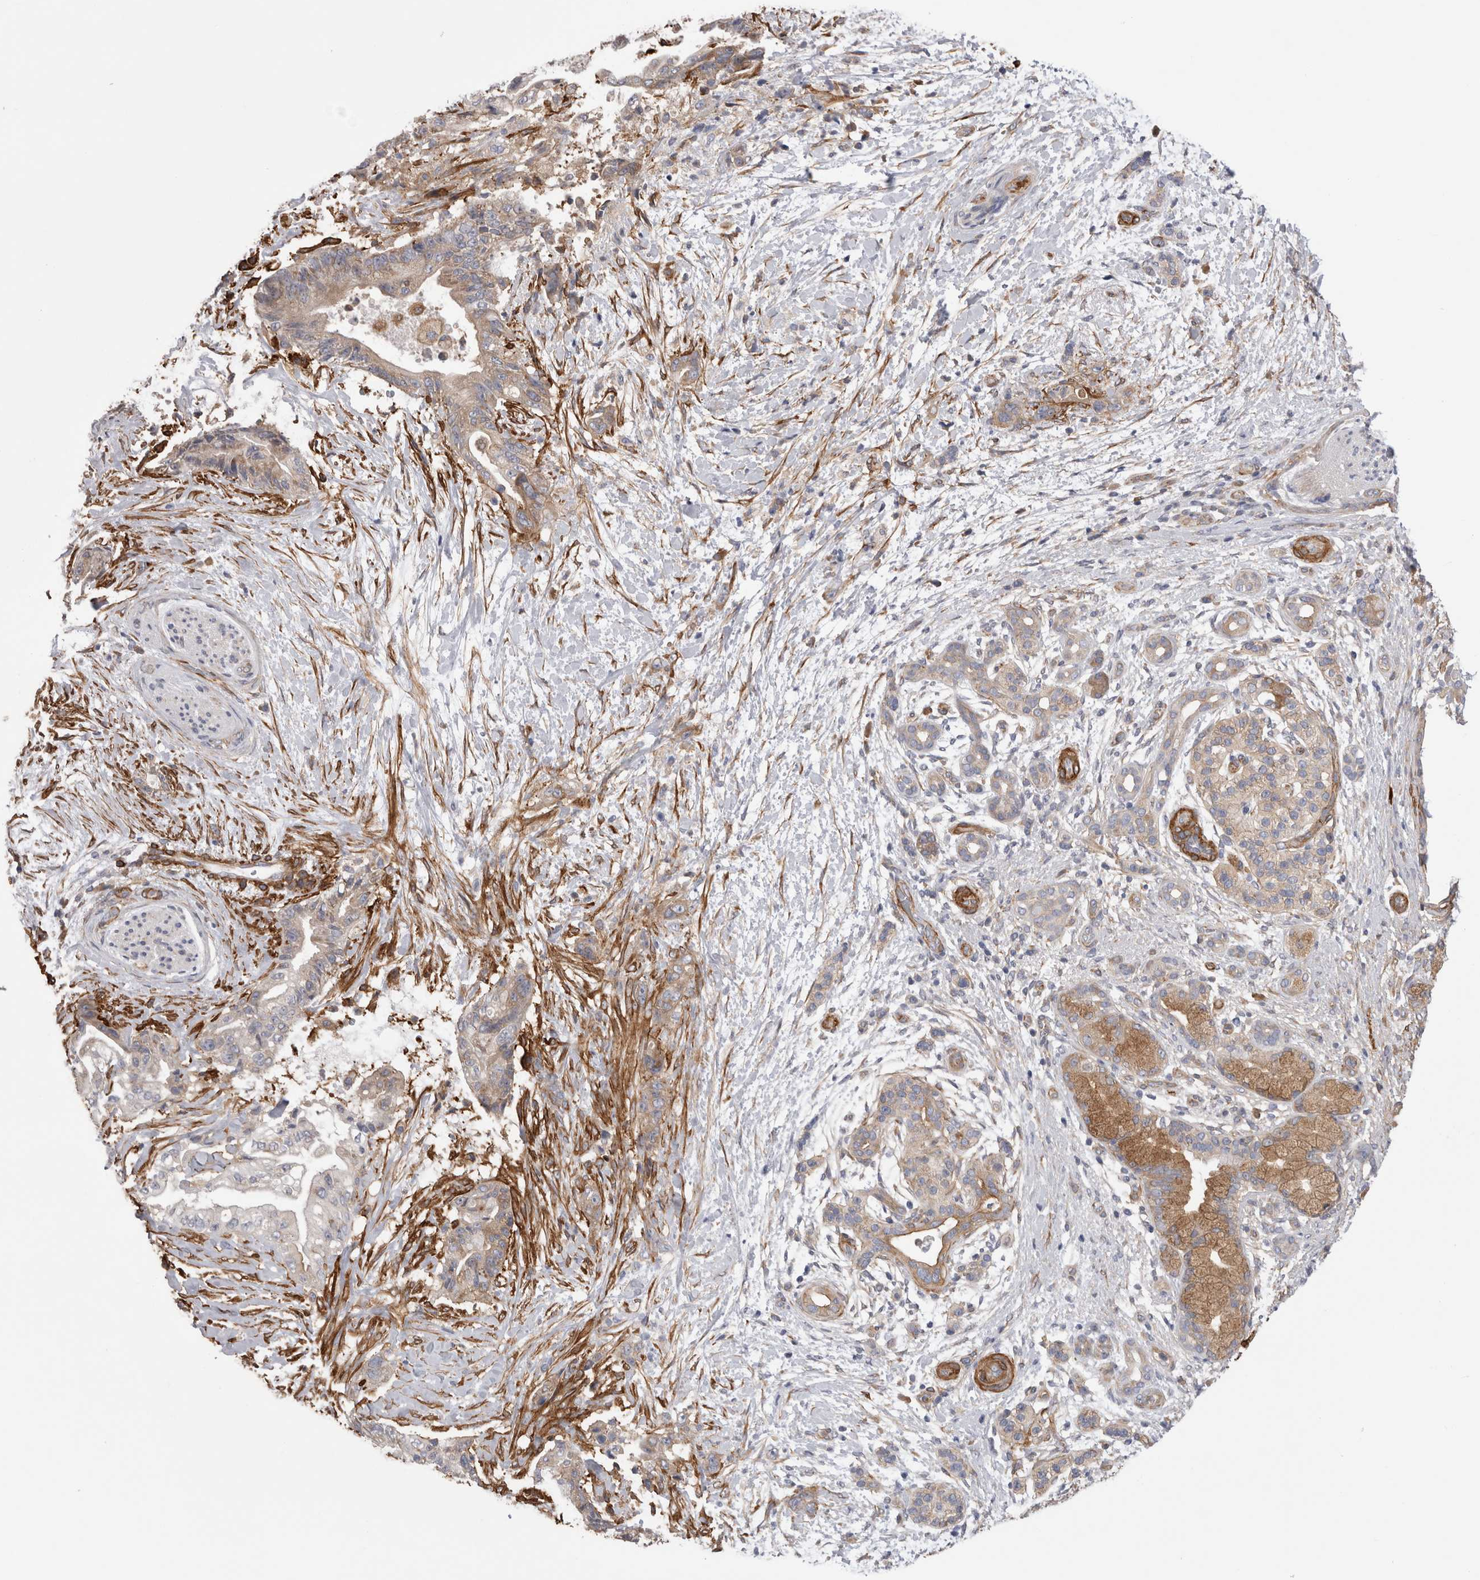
{"staining": {"intensity": "weak", "quantity": "25%-75%", "location": "cytoplasmic/membranous"}, "tissue": "pancreatic cancer", "cell_type": "Tumor cells", "image_type": "cancer", "snomed": [{"axis": "morphology", "description": "Adenocarcinoma, NOS"}, {"axis": "topography", "description": "Pancreas"}], "caption": "IHC (DAB) staining of pancreatic cancer (adenocarcinoma) exhibits weak cytoplasmic/membranous protein positivity in approximately 25%-75% of tumor cells.", "gene": "EPRS1", "patient": {"sex": "male", "age": 59}}